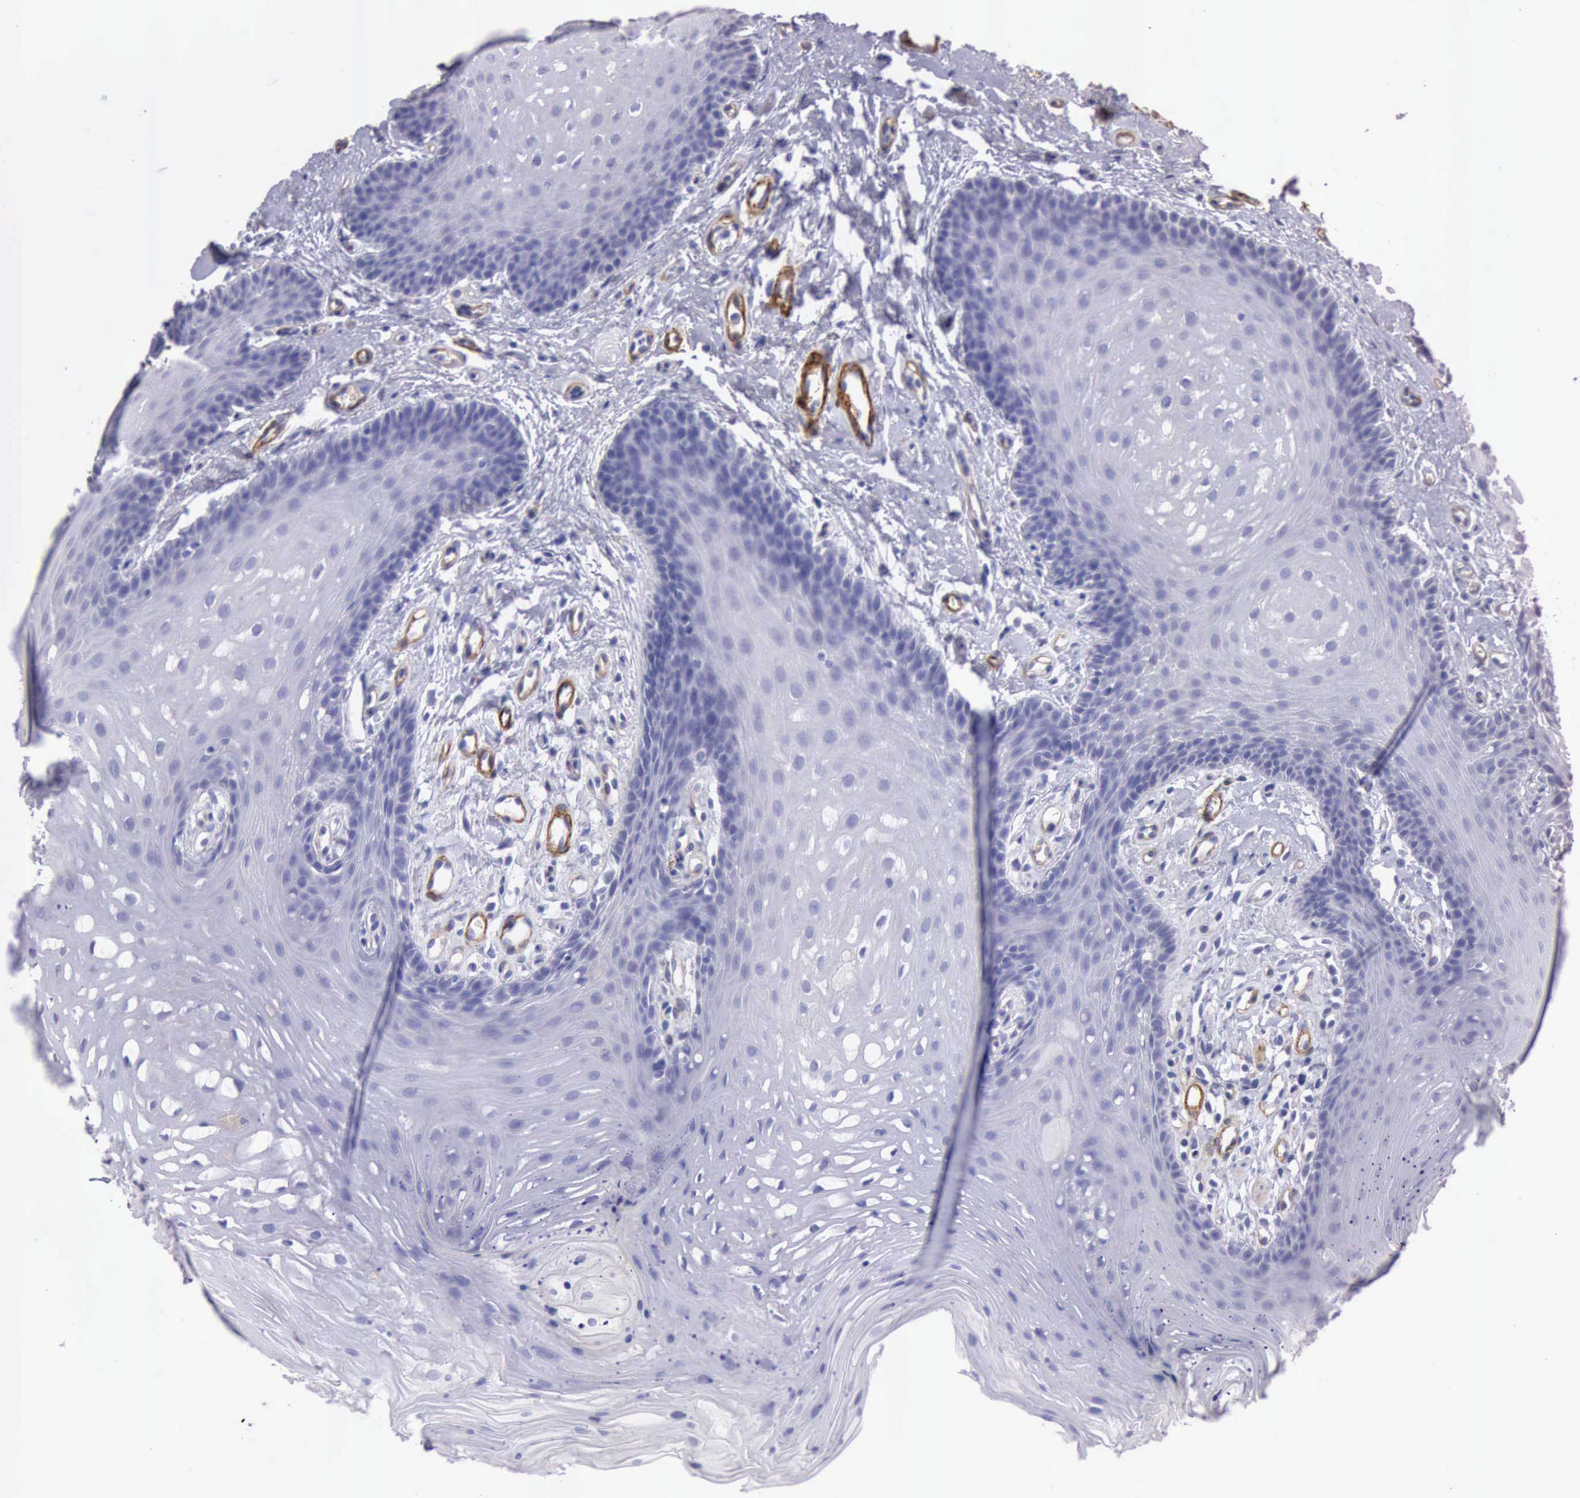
{"staining": {"intensity": "negative", "quantity": "none", "location": "none"}, "tissue": "oral mucosa", "cell_type": "Squamous epithelial cells", "image_type": "normal", "snomed": [{"axis": "morphology", "description": "Normal tissue, NOS"}, {"axis": "topography", "description": "Oral tissue"}], "caption": "Image shows no significant protein expression in squamous epithelial cells of normal oral mucosa. (Stains: DAB (3,3'-diaminobenzidine) immunohistochemistry (IHC) with hematoxylin counter stain, Microscopy: brightfield microscopy at high magnification).", "gene": "AOC3", "patient": {"sex": "male", "age": 62}}